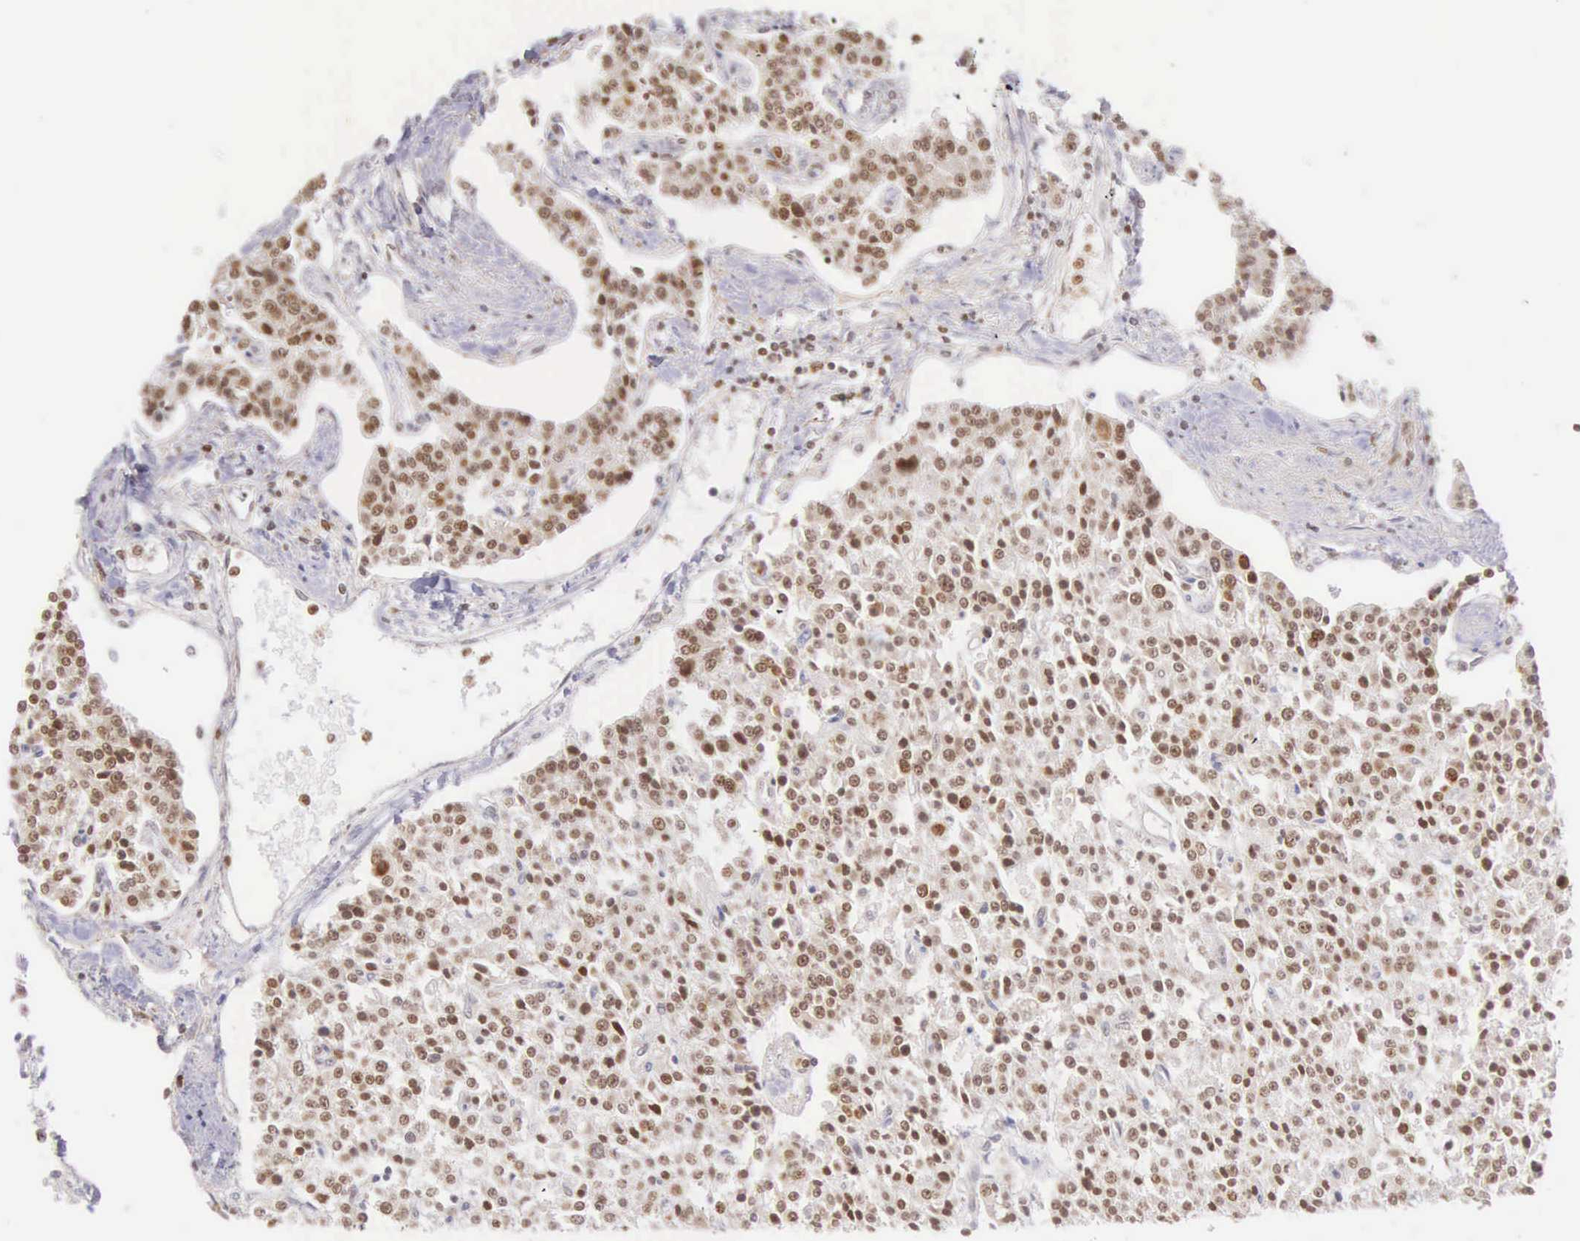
{"staining": {"intensity": "moderate", "quantity": ">75%", "location": "nuclear"}, "tissue": "carcinoid", "cell_type": "Tumor cells", "image_type": "cancer", "snomed": [{"axis": "morphology", "description": "Carcinoid, malignant, NOS"}, {"axis": "topography", "description": "Stomach"}], "caption": "Human carcinoid stained for a protein (brown) displays moderate nuclear positive staining in about >75% of tumor cells.", "gene": "VRK1", "patient": {"sex": "female", "age": 76}}